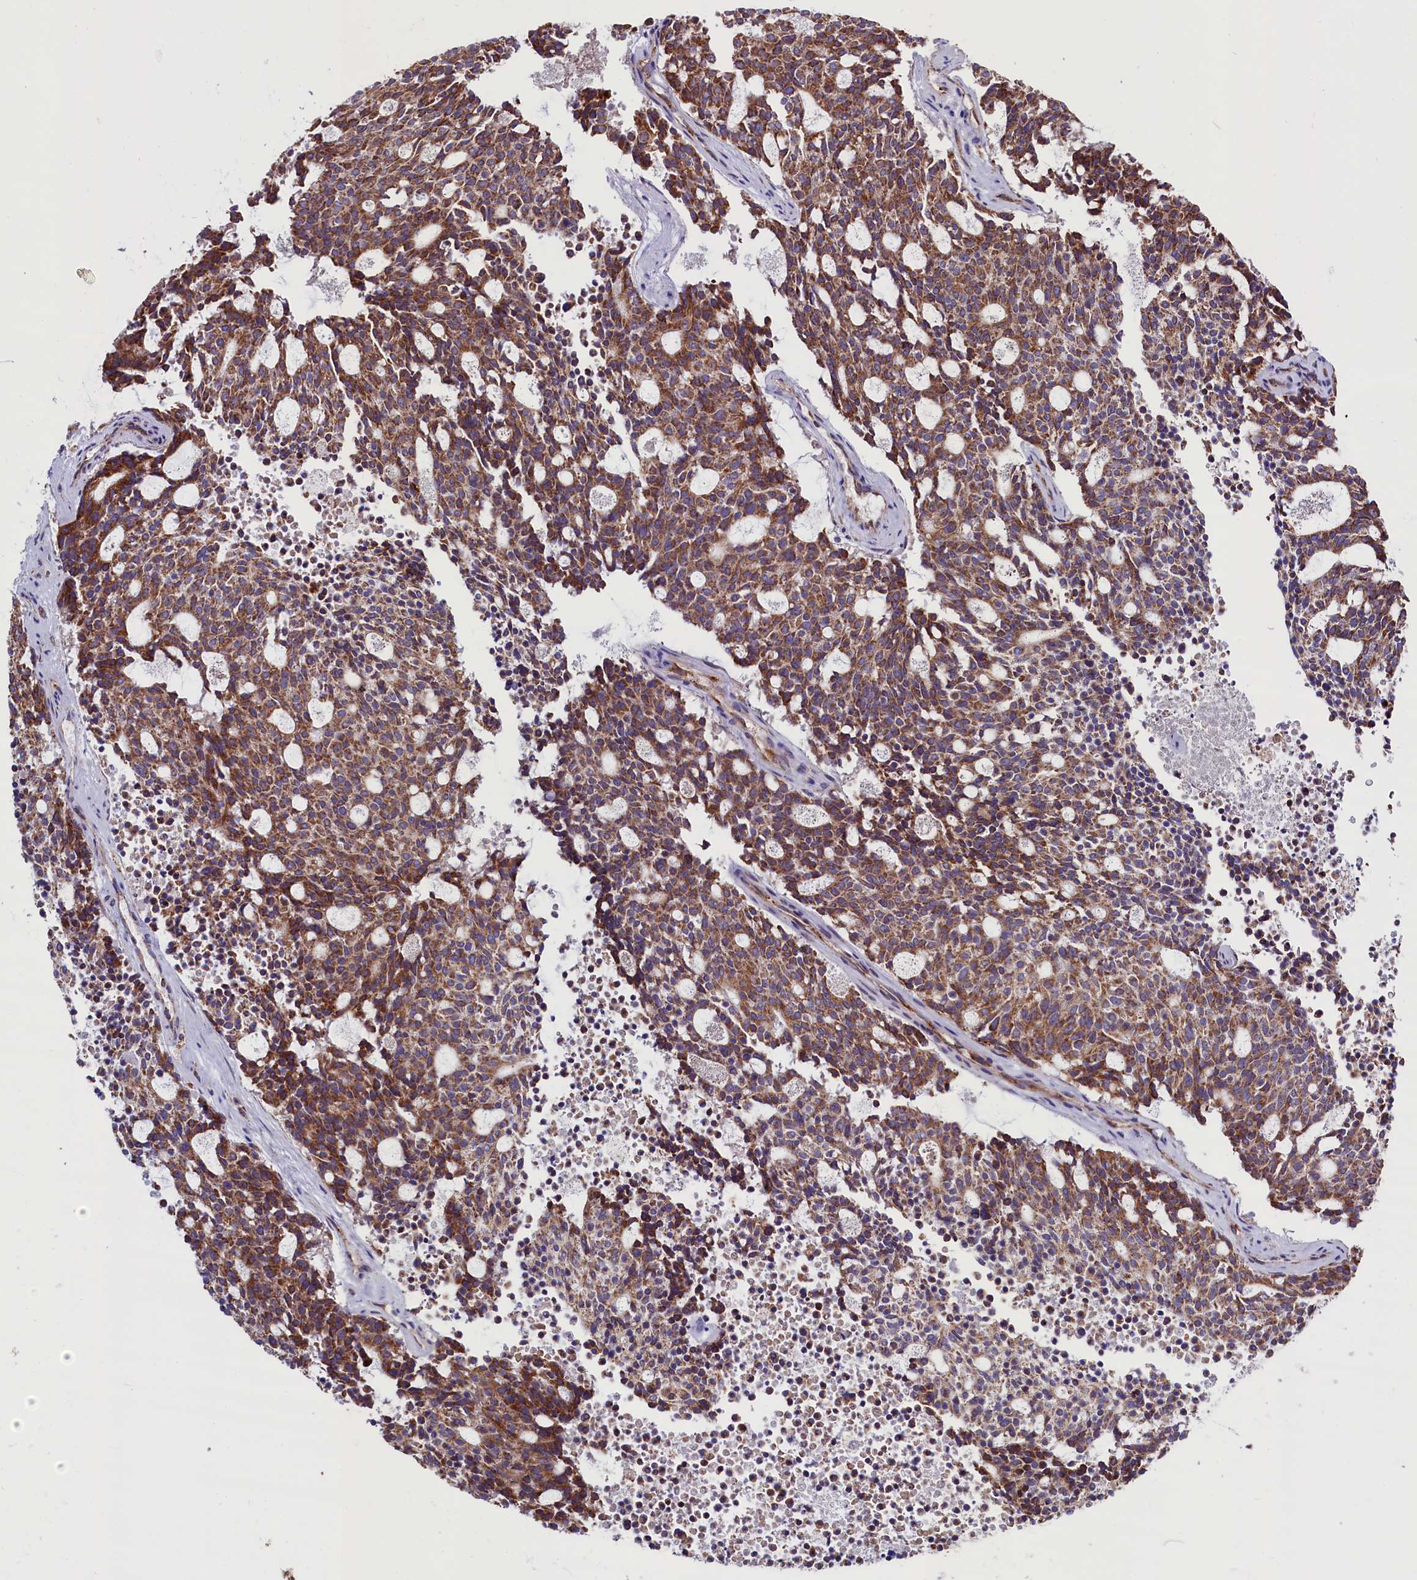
{"staining": {"intensity": "moderate", "quantity": ">75%", "location": "cytoplasmic/membranous"}, "tissue": "carcinoid", "cell_type": "Tumor cells", "image_type": "cancer", "snomed": [{"axis": "morphology", "description": "Carcinoid, malignant, NOS"}, {"axis": "topography", "description": "Pancreas"}], "caption": "Approximately >75% of tumor cells in malignant carcinoid show moderate cytoplasmic/membranous protein staining as visualized by brown immunohistochemical staining.", "gene": "ZSWIM1", "patient": {"sex": "female", "age": 54}}